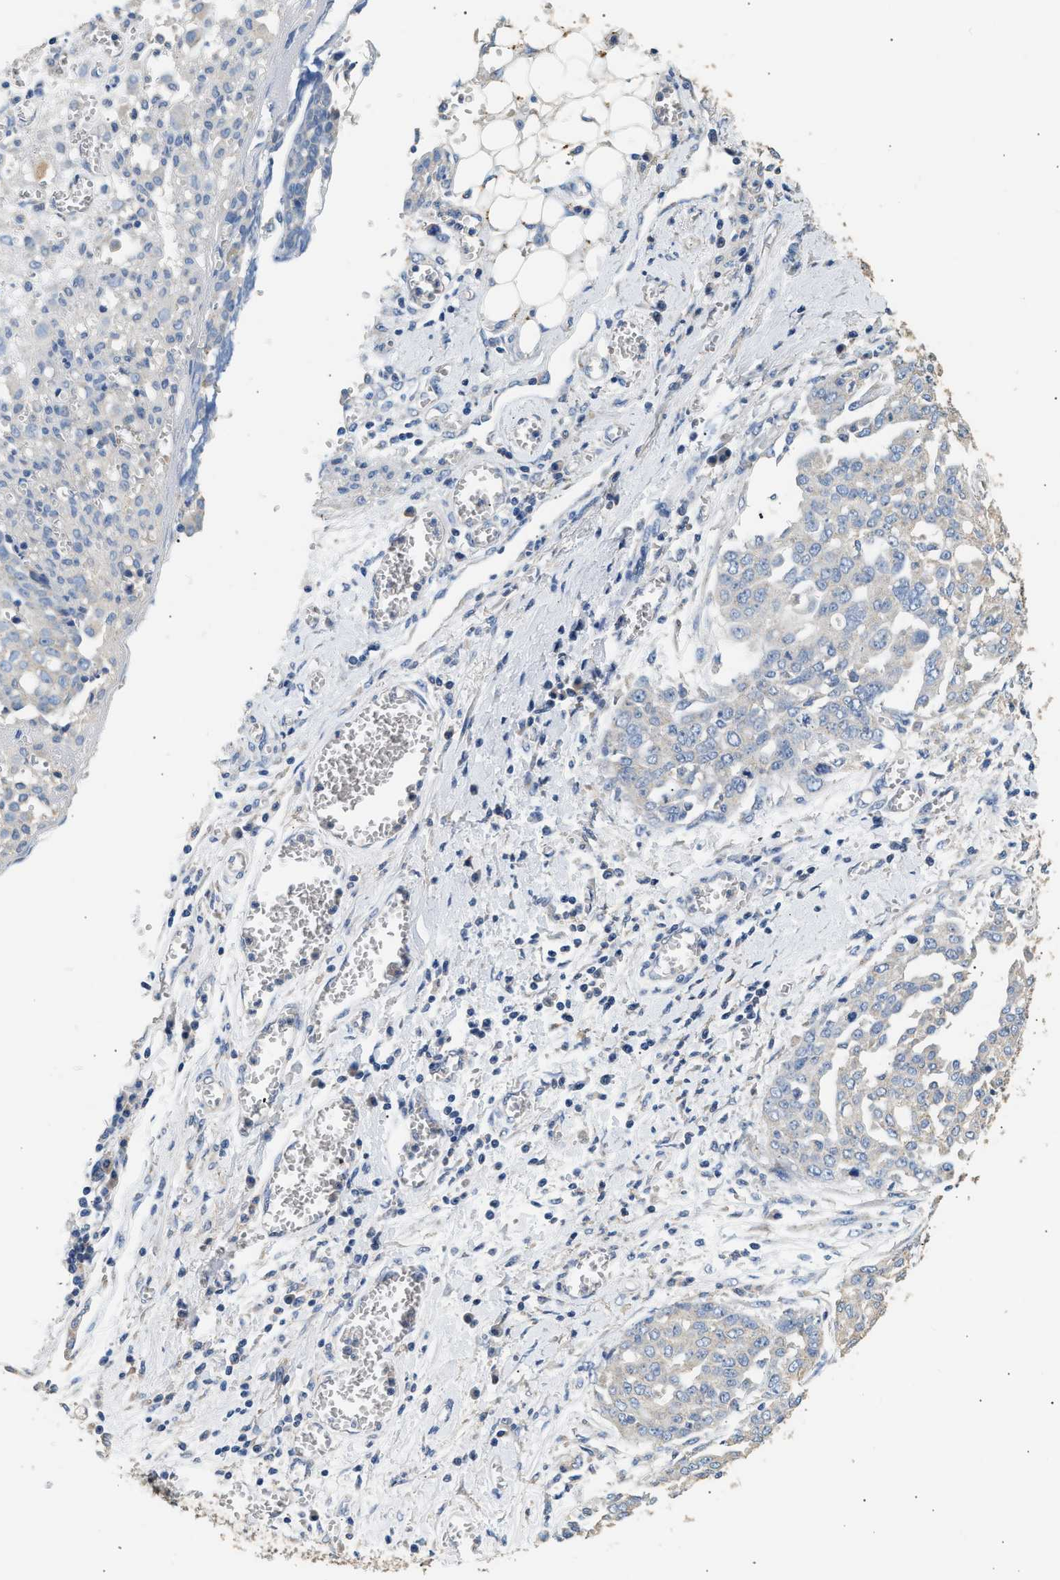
{"staining": {"intensity": "negative", "quantity": "none", "location": "none"}, "tissue": "ovarian cancer", "cell_type": "Tumor cells", "image_type": "cancer", "snomed": [{"axis": "morphology", "description": "Cystadenocarcinoma, serous, NOS"}, {"axis": "topography", "description": "Soft tissue"}, {"axis": "topography", "description": "Ovary"}], "caption": "IHC of human ovarian serous cystadenocarcinoma shows no staining in tumor cells.", "gene": "WDR31", "patient": {"sex": "female", "age": 57}}